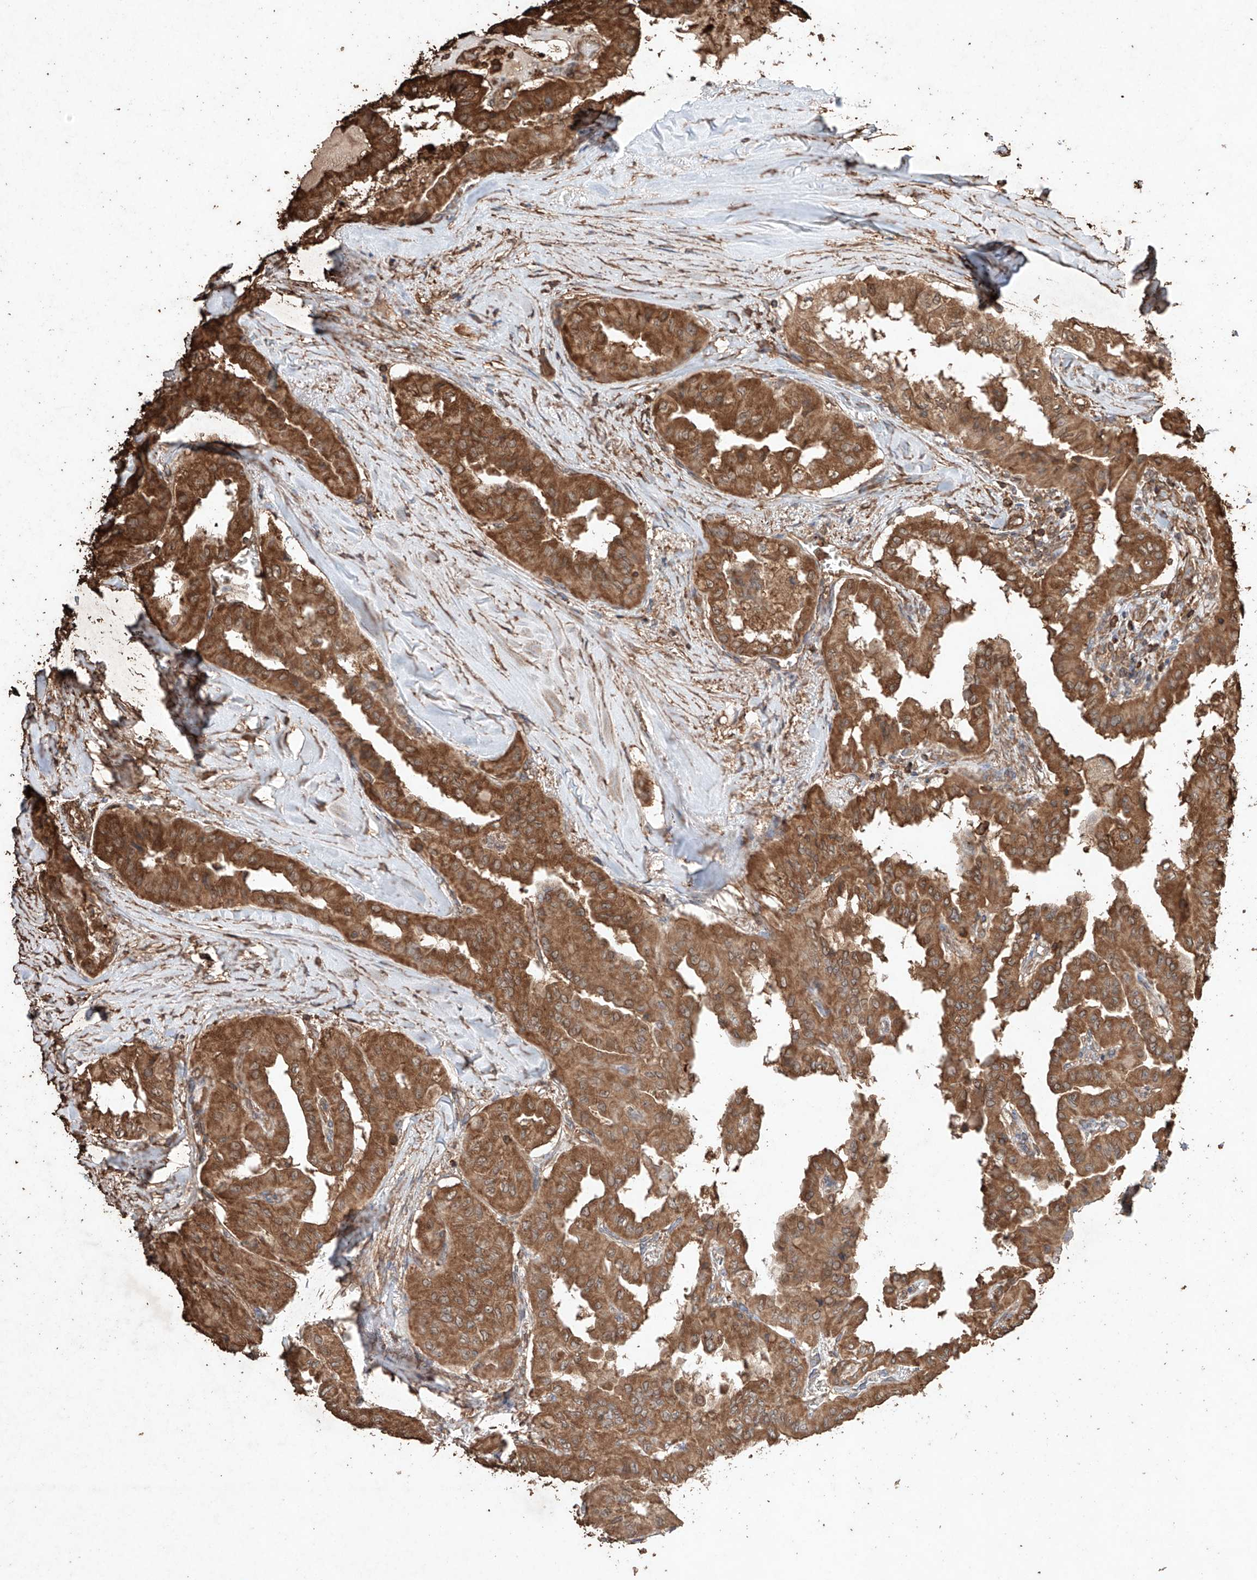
{"staining": {"intensity": "strong", "quantity": ">75%", "location": "cytoplasmic/membranous"}, "tissue": "thyroid cancer", "cell_type": "Tumor cells", "image_type": "cancer", "snomed": [{"axis": "morphology", "description": "Papillary adenocarcinoma, NOS"}, {"axis": "topography", "description": "Thyroid gland"}], "caption": "High-power microscopy captured an immunohistochemistry (IHC) photomicrograph of thyroid cancer (papillary adenocarcinoma), revealing strong cytoplasmic/membranous expression in approximately >75% of tumor cells.", "gene": "M6PR", "patient": {"sex": "female", "age": 59}}